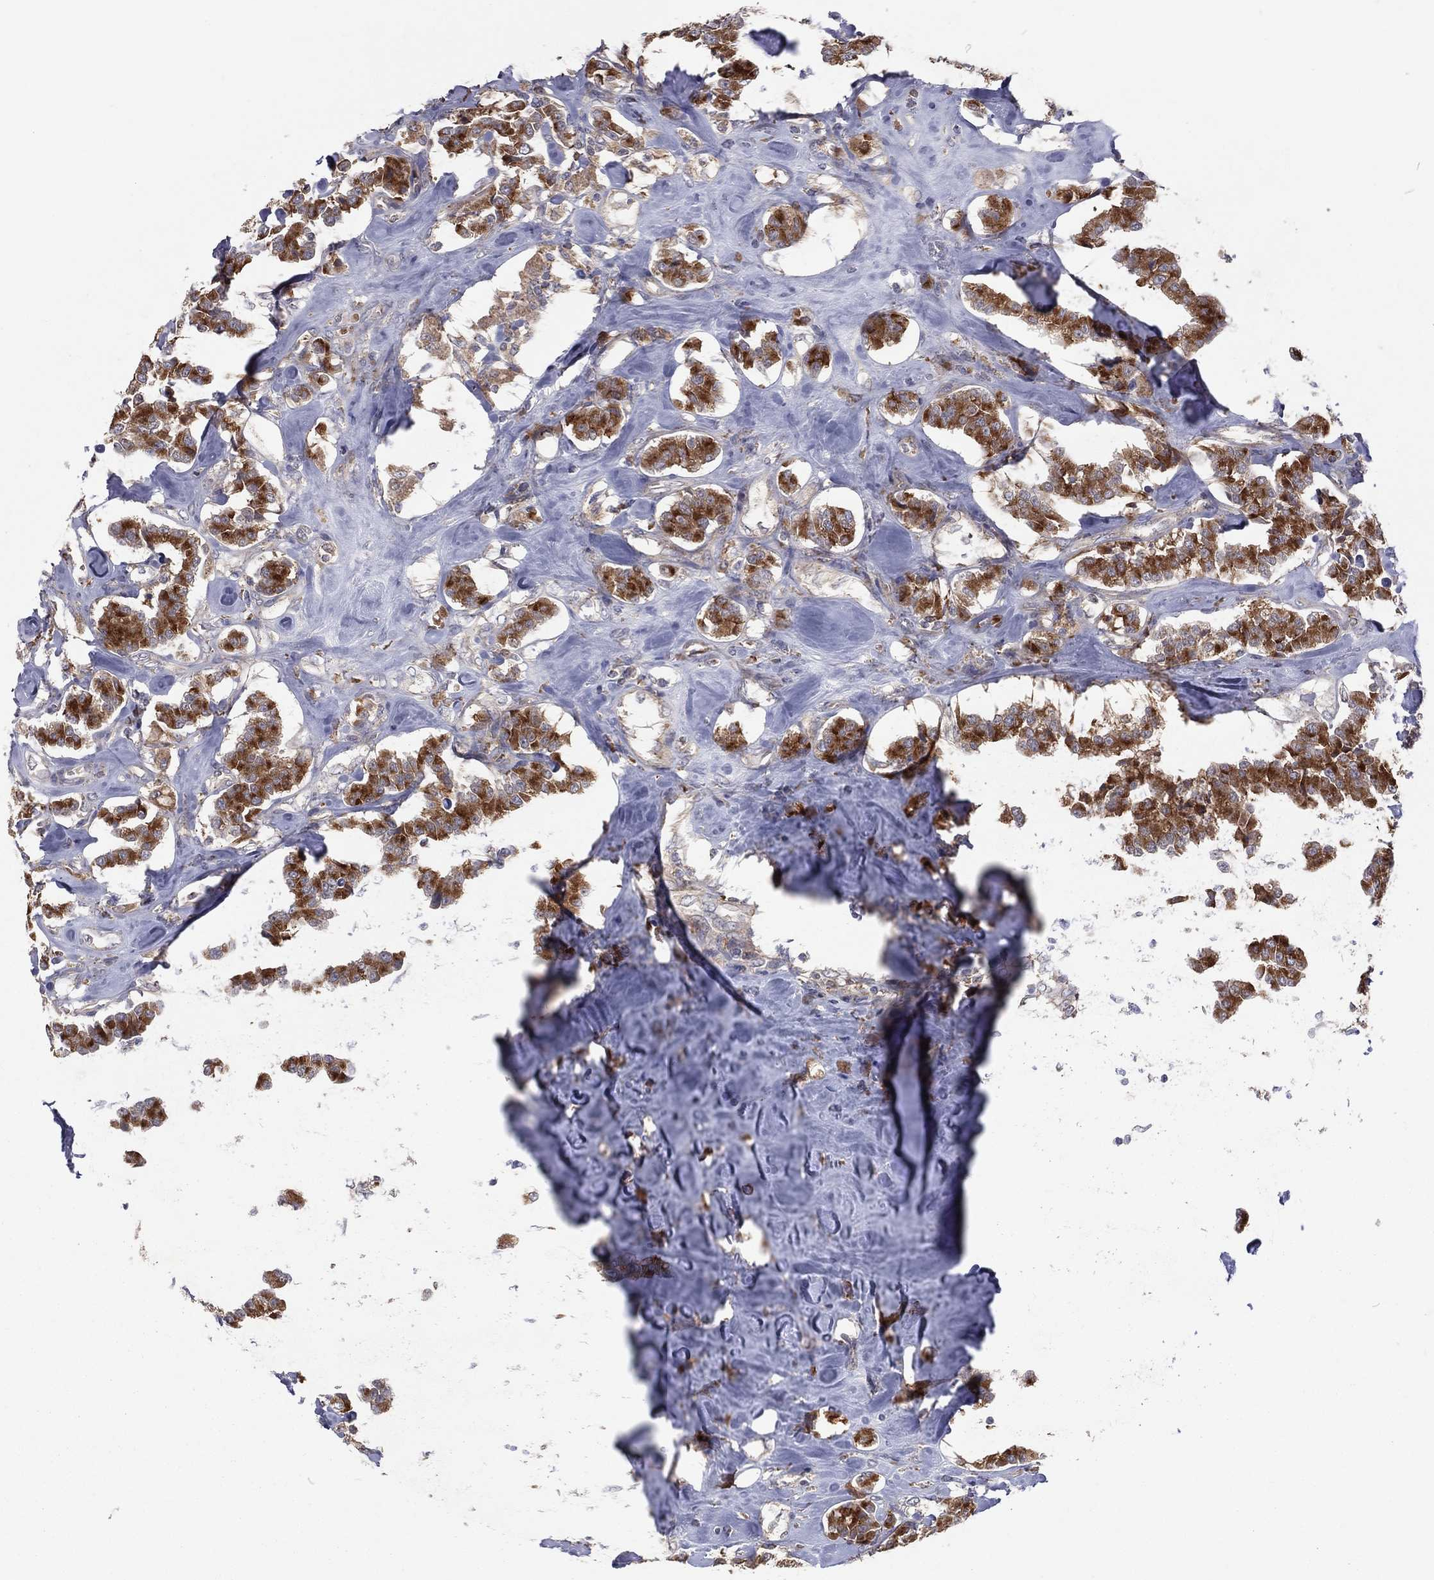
{"staining": {"intensity": "strong", "quantity": ">75%", "location": "cytoplasmic/membranous"}, "tissue": "carcinoid", "cell_type": "Tumor cells", "image_type": "cancer", "snomed": [{"axis": "morphology", "description": "Carcinoid, malignant, NOS"}, {"axis": "topography", "description": "Pancreas"}], "caption": "Human carcinoid stained with a brown dye displays strong cytoplasmic/membranous positive positivity in about >75% of tumor cells.", "gene": "STARD3", "patient": {"sex": "male", "age": 41}}